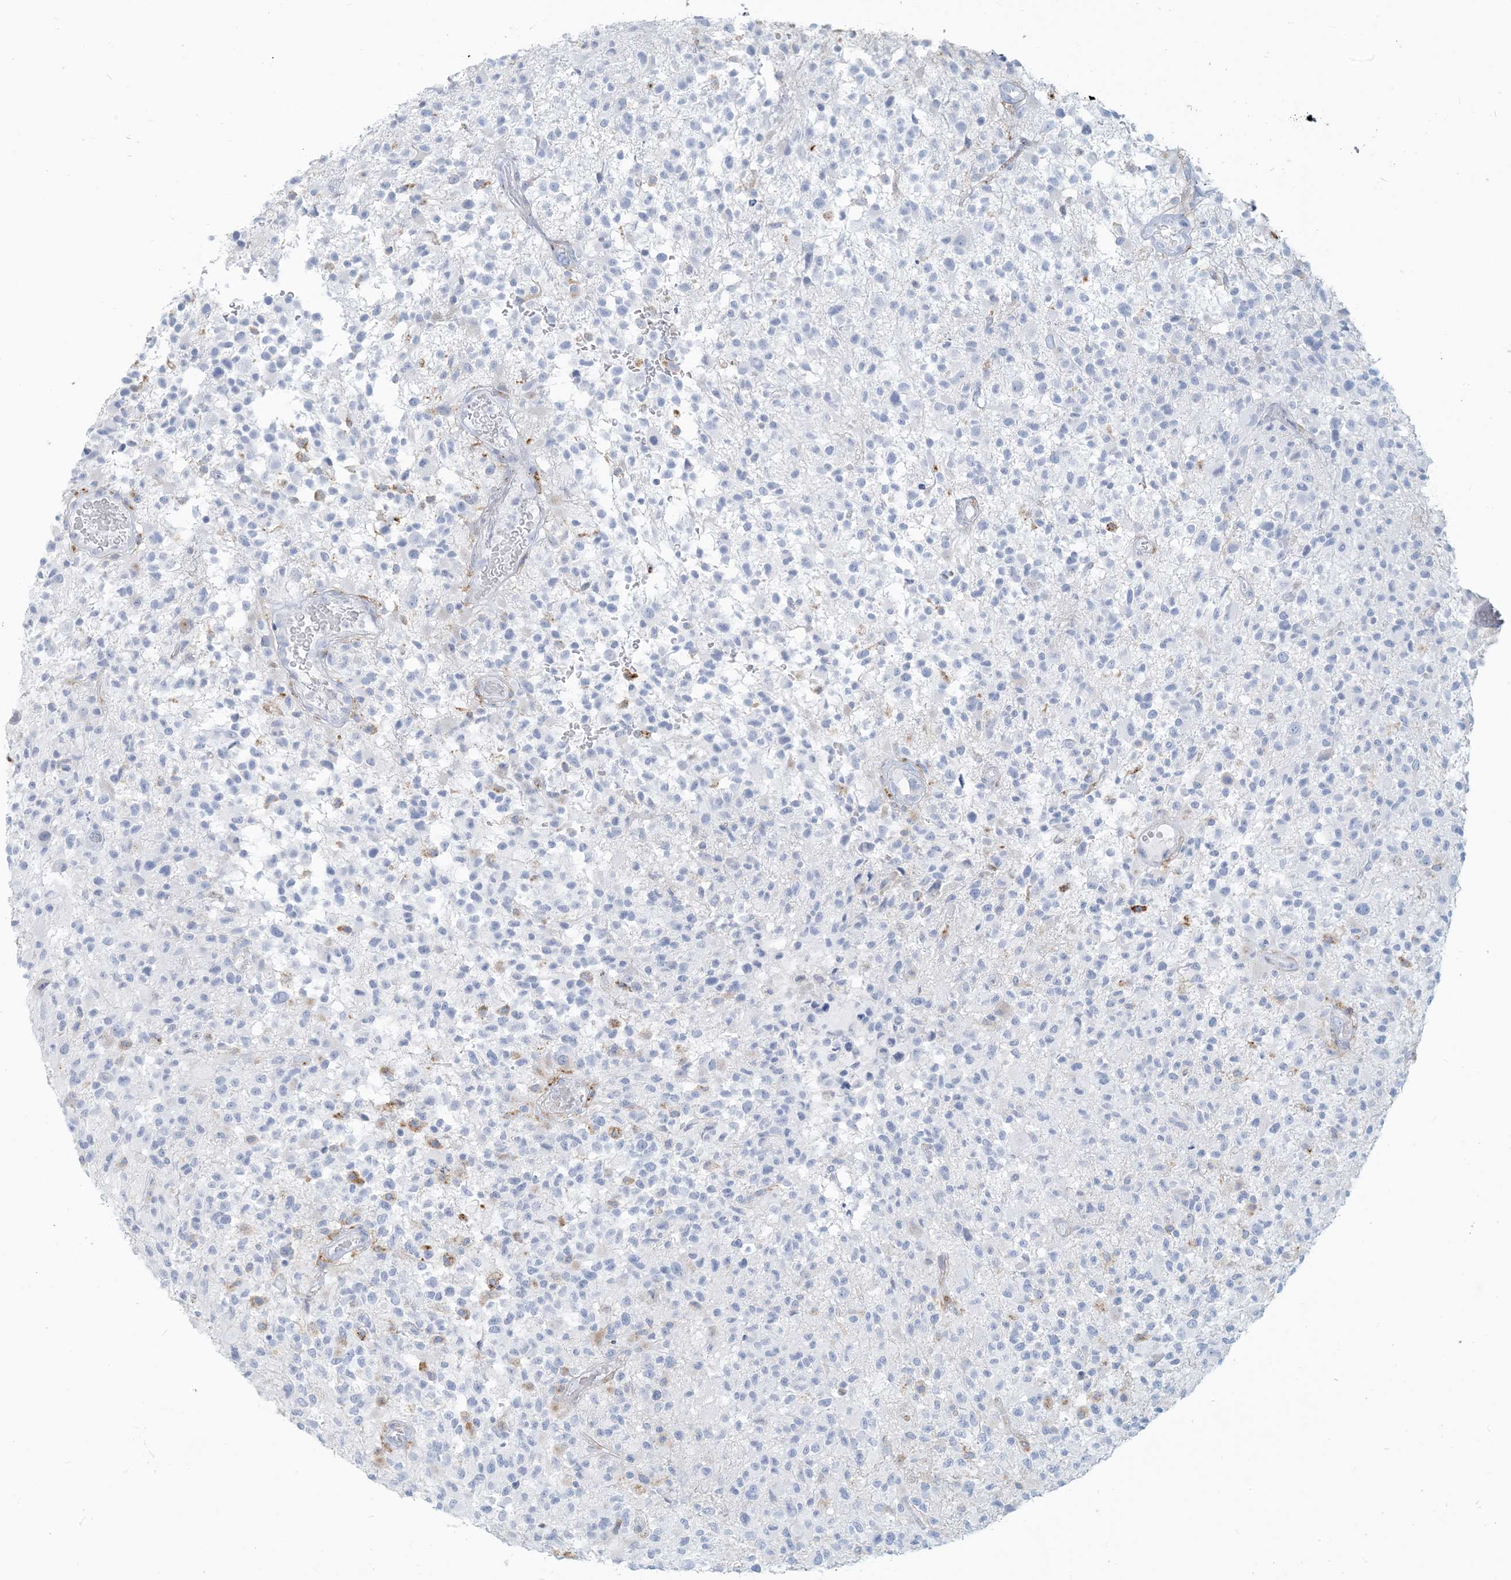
{"staining": {"intensity": "negative", "quantity": "none", "location": "none"}, "tissue": "glioma", "cell_type": "Tumor cells", "image_type": "cancer", "snomed": [{"axis": "morphology", "description": "Glioma, malignant, High grade"}, {"axis": "morphology", "description": "Glioblastoma, NOS"}, {"axis": "topography", "description": "Brain"}], "caption": "The histopathology image reveals no staining of tumor cells in glioblastoma.", "gene": "HLA-DRB1", "patient": {"sex": "male", "age": 60}}